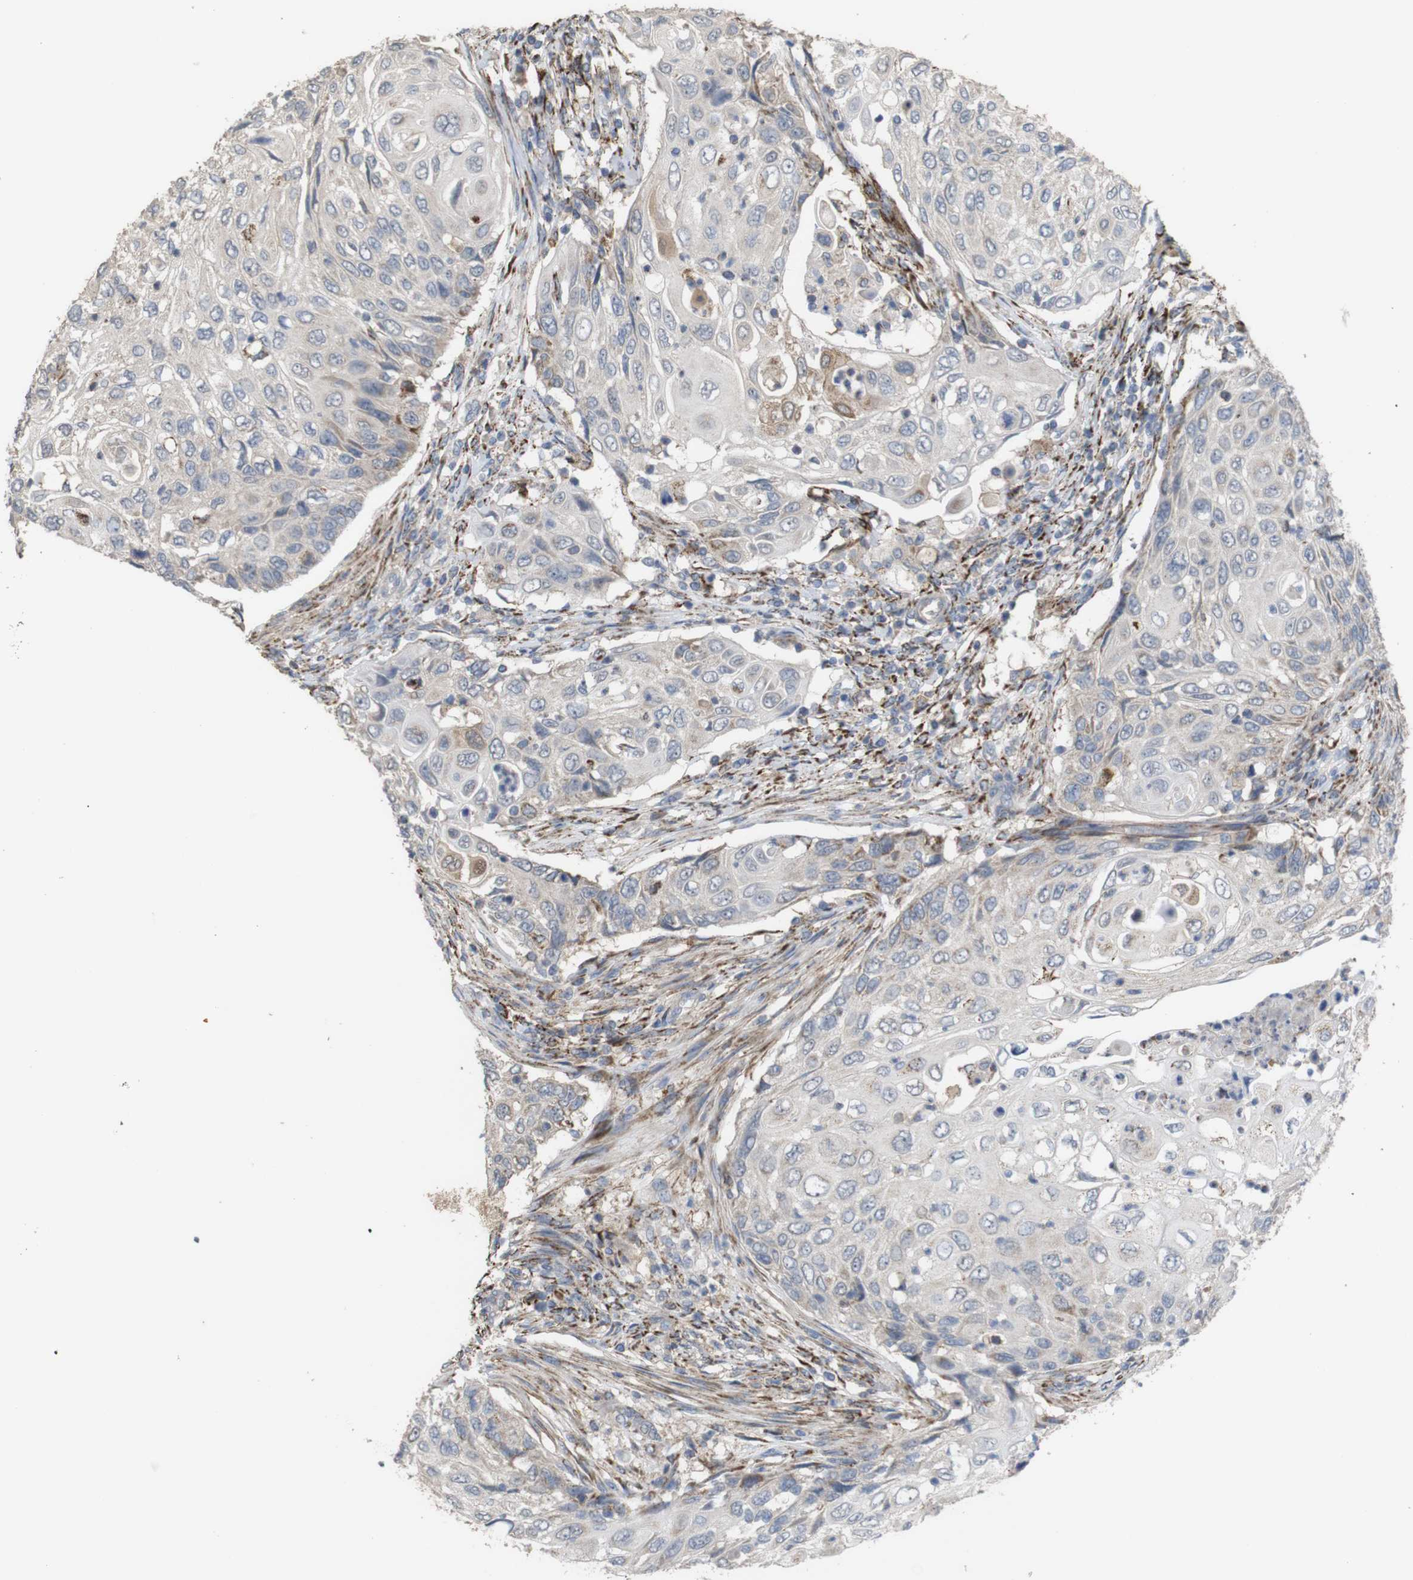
{"staining": {"intensity": "weak", "quantity": "25%-75%", "location": "cytoplasmic/membranous"}, "tissue": "cervical cancer", "cell_type": "Tumor cells", "image_type": "cancer", "snomed": [{"axis": "morphology", "description": "Squamous cell carcinoma, NOS"}, {"axis": "topography", "description": "Cervix"}], "caption": "Protein expression analysis of cervical cancer (squamous cell carcinoma) shows weak cytoplasmic/membranous staining in approximately 25%-75% of tumor cells.", "gene": "PTPRR", "patient": {"sex": "female", "age": 70}}